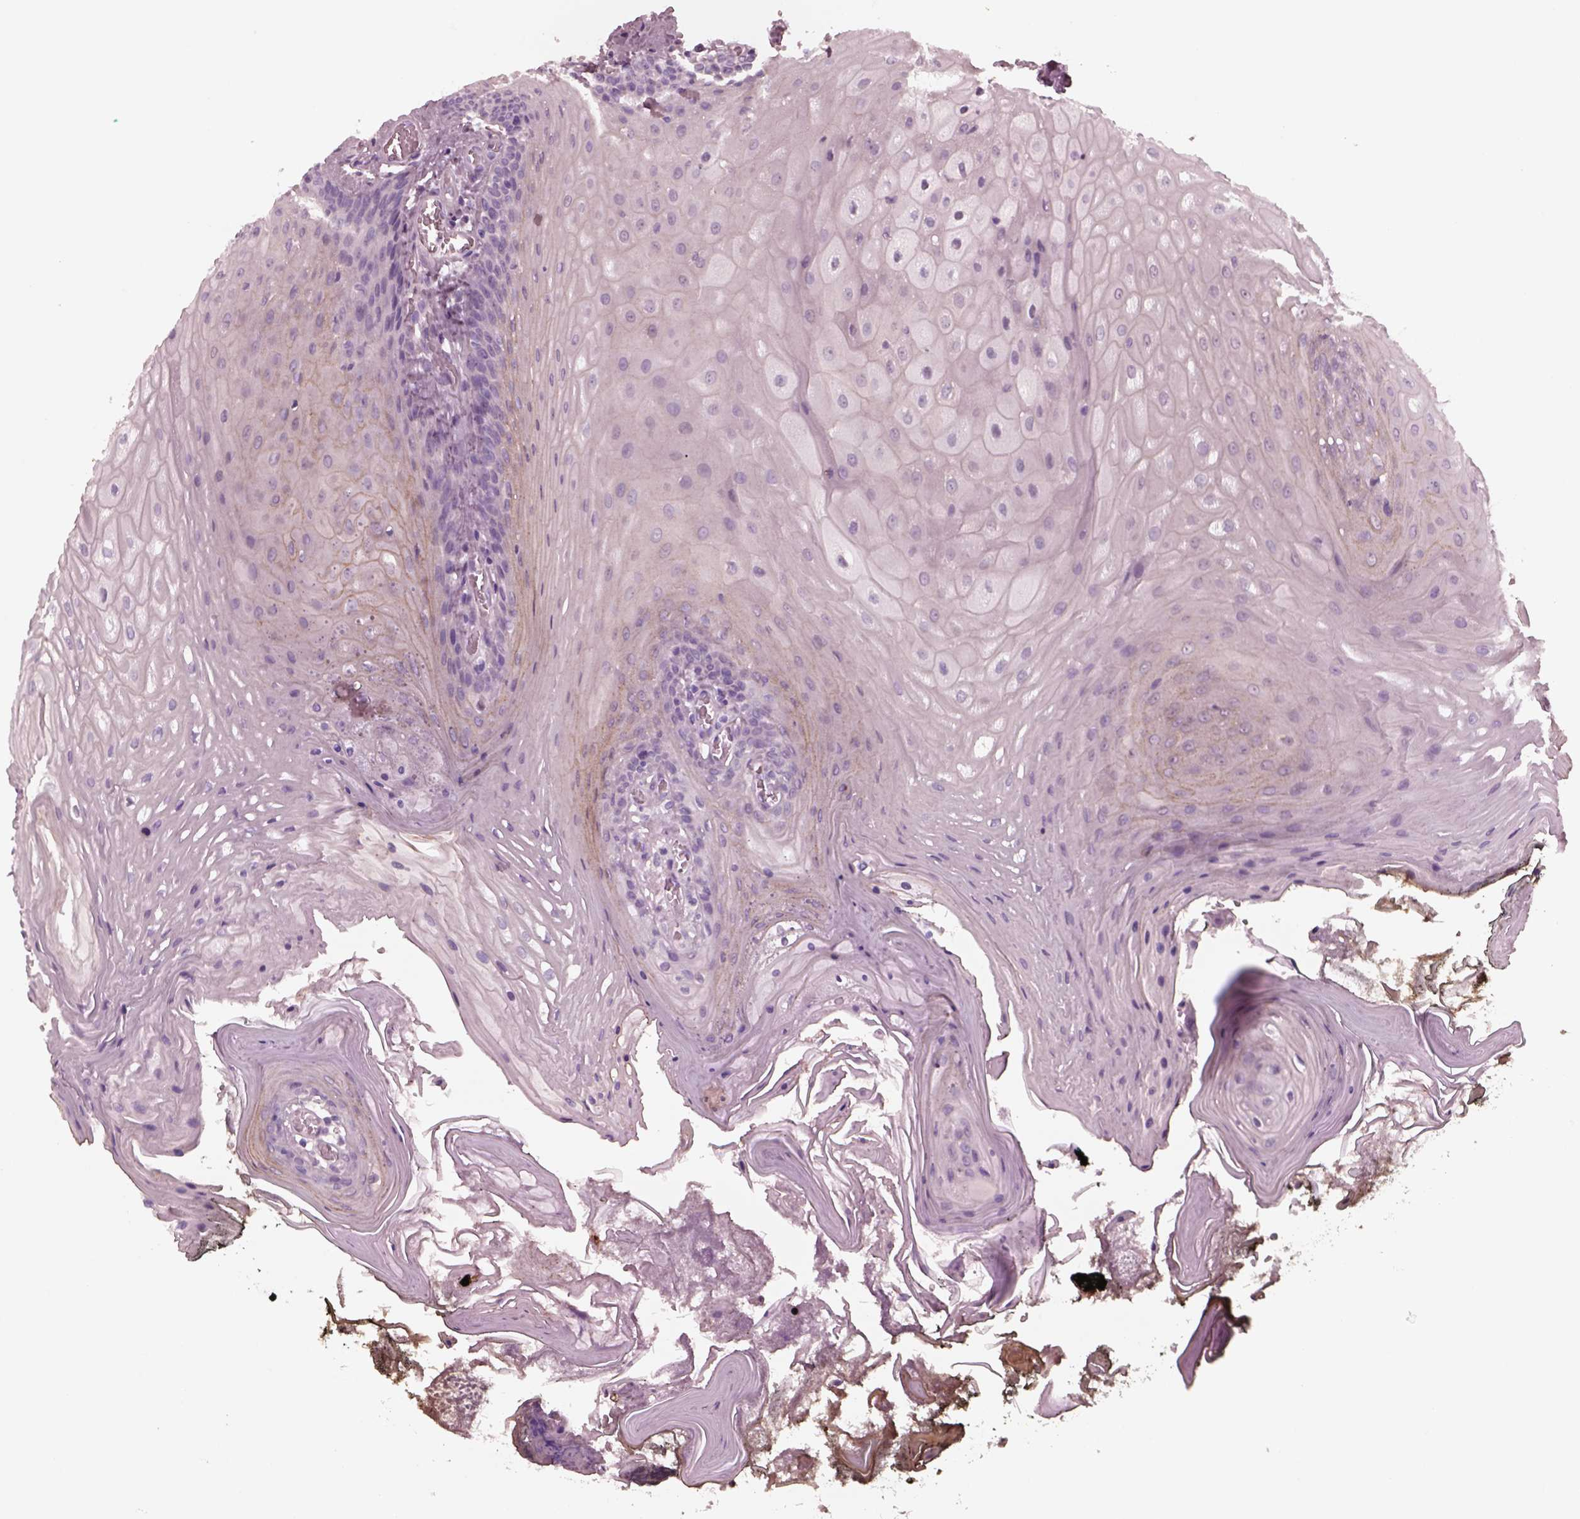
{"staining": {"intensity": "weak", "quantity": "<25%", "location": "cytoplasmic/membranous"}, "tissue": "oral mucosa", "cell_type": "Squamous epithelial cells", "image_type": "normal", "snomed": [{"axis": "morphology", "description": "Normal tissue, NOS"}, {"axis": "topography", "description": "Oral tissue"}], "caption": "Squamous epithelial cells show no significant protein staining in unremarkable oral mucosa.", "gene": "YY2", "patient": {"sex": "male", "age": 9}}